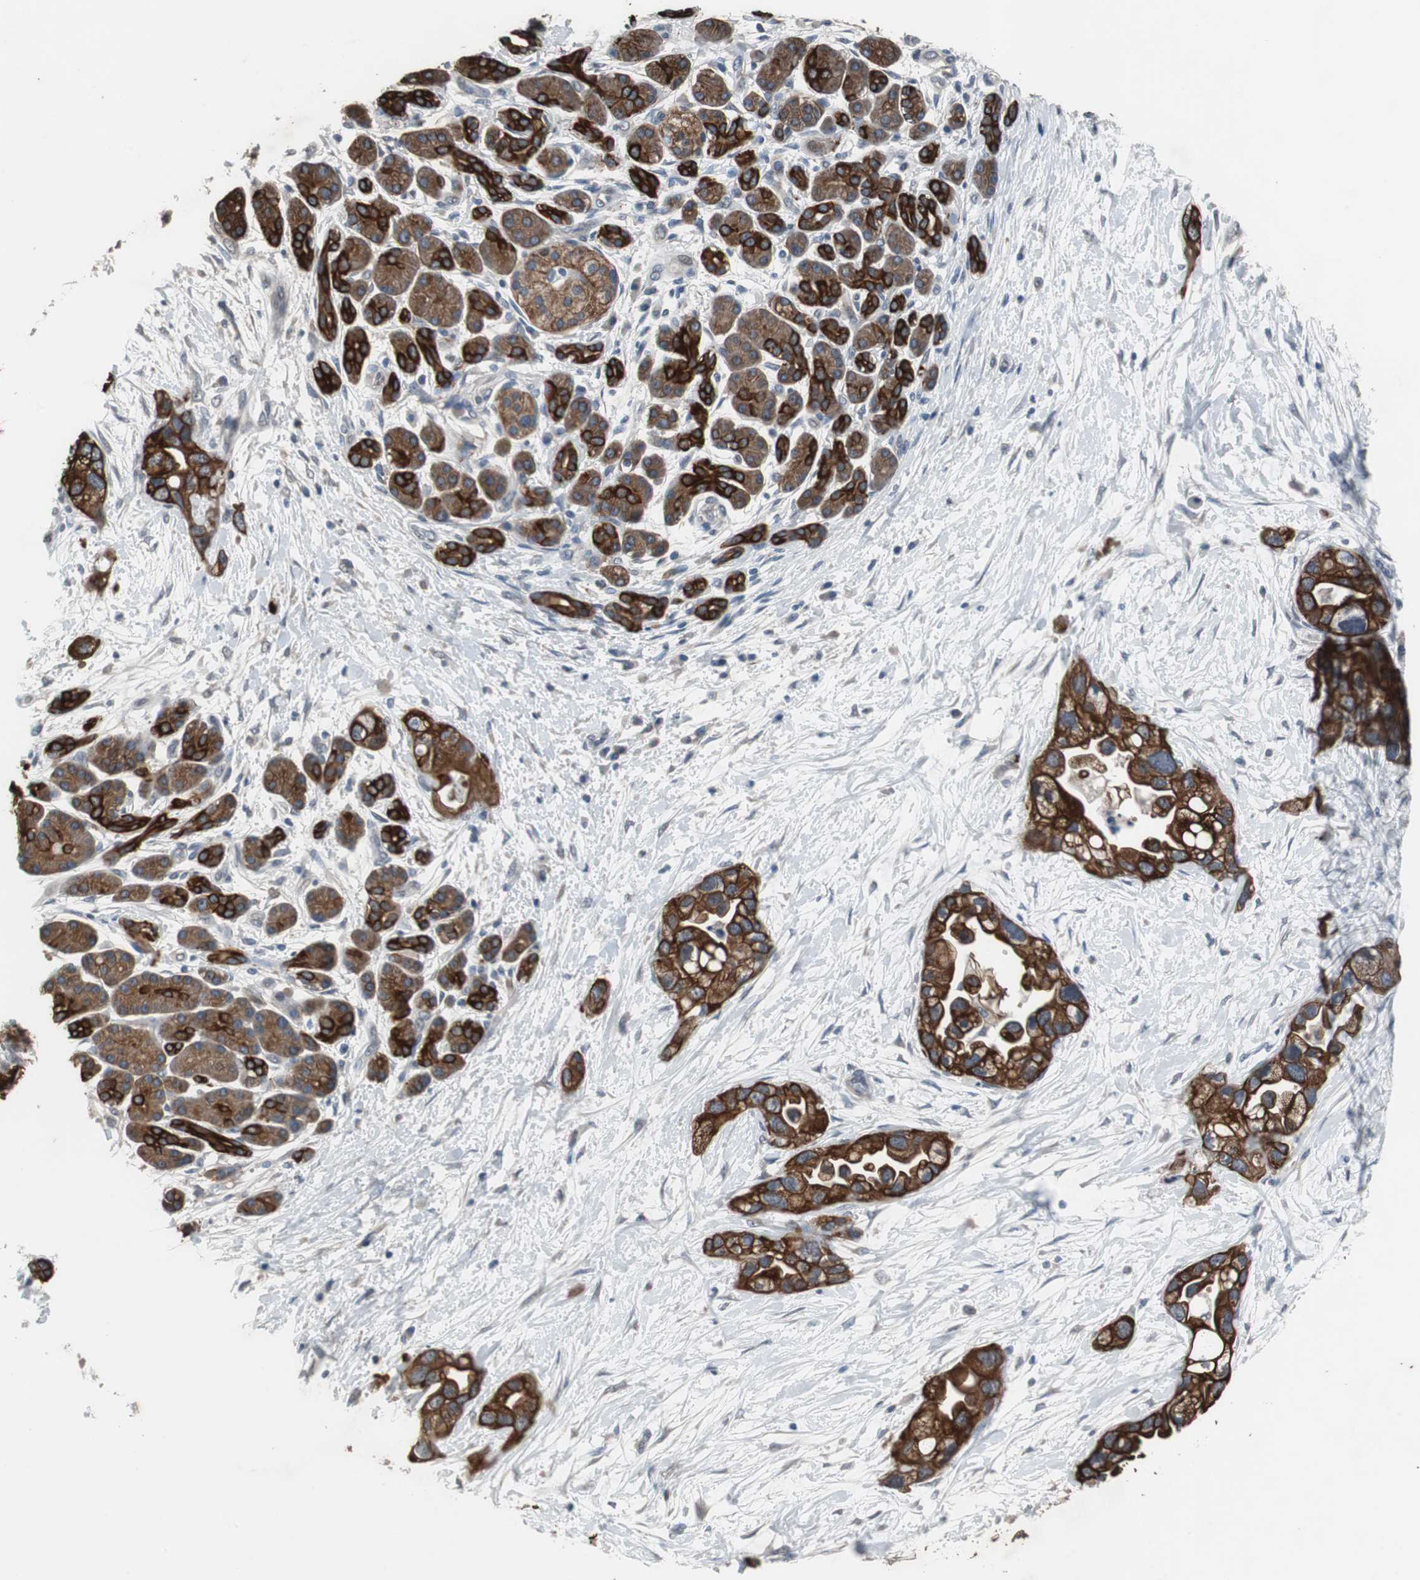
{"staining": {"intensity": "strong", "quantity": ">75%", "location": "cytoplasmic/membranous"}, "tissue": "pancreatic cancer", "cell_type": "Tumor cells", "image_type": "cancer", "snomed": [{"axis": "morphology", "description": "Adenocarcinoma, NOS"}, {"axis": "topography", "description": "Pancreas"}], "caption": "The photomicrograph exhibits a brown stain indicating the presence of a protein in the cytoplasmic/membranous of tumor cells in adenocarcinoma (pancreatic).", "gene": "USP10", "patient": {"sex": "female", "age": 77}}